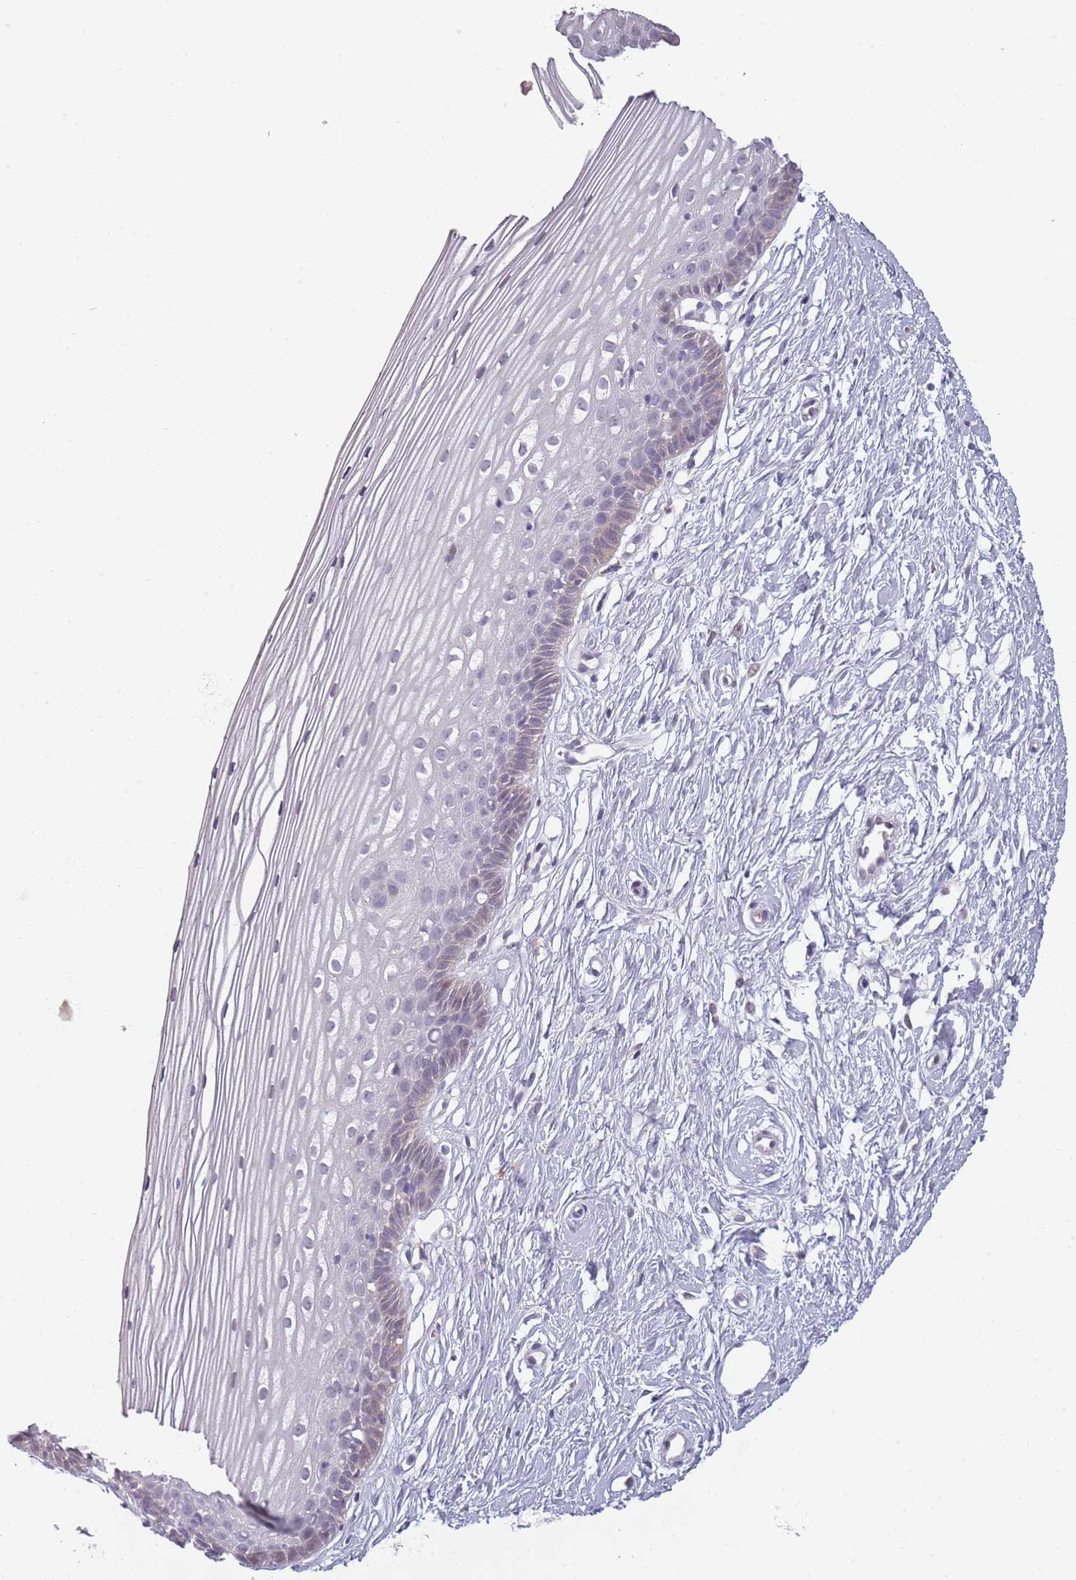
{"staining": {"intensity": "negative", "quantity": "none", "location": "none"}, "tissue": "cervix", "cell_type": "Glandular cells", "image_type": "normal", "snomed": [{"axis": "morphology", "description": "Normal tissue, NOS"}, {"axis": "topography", "description": "Cervix"}], "caption": "Immunohistochemistry micrograph of benign human cervix stained for a protein (brown), which exhibits no positivity in glandular cells.", "gene": "CC2D2B", "patient": {"sex": "female", "age": 40}}